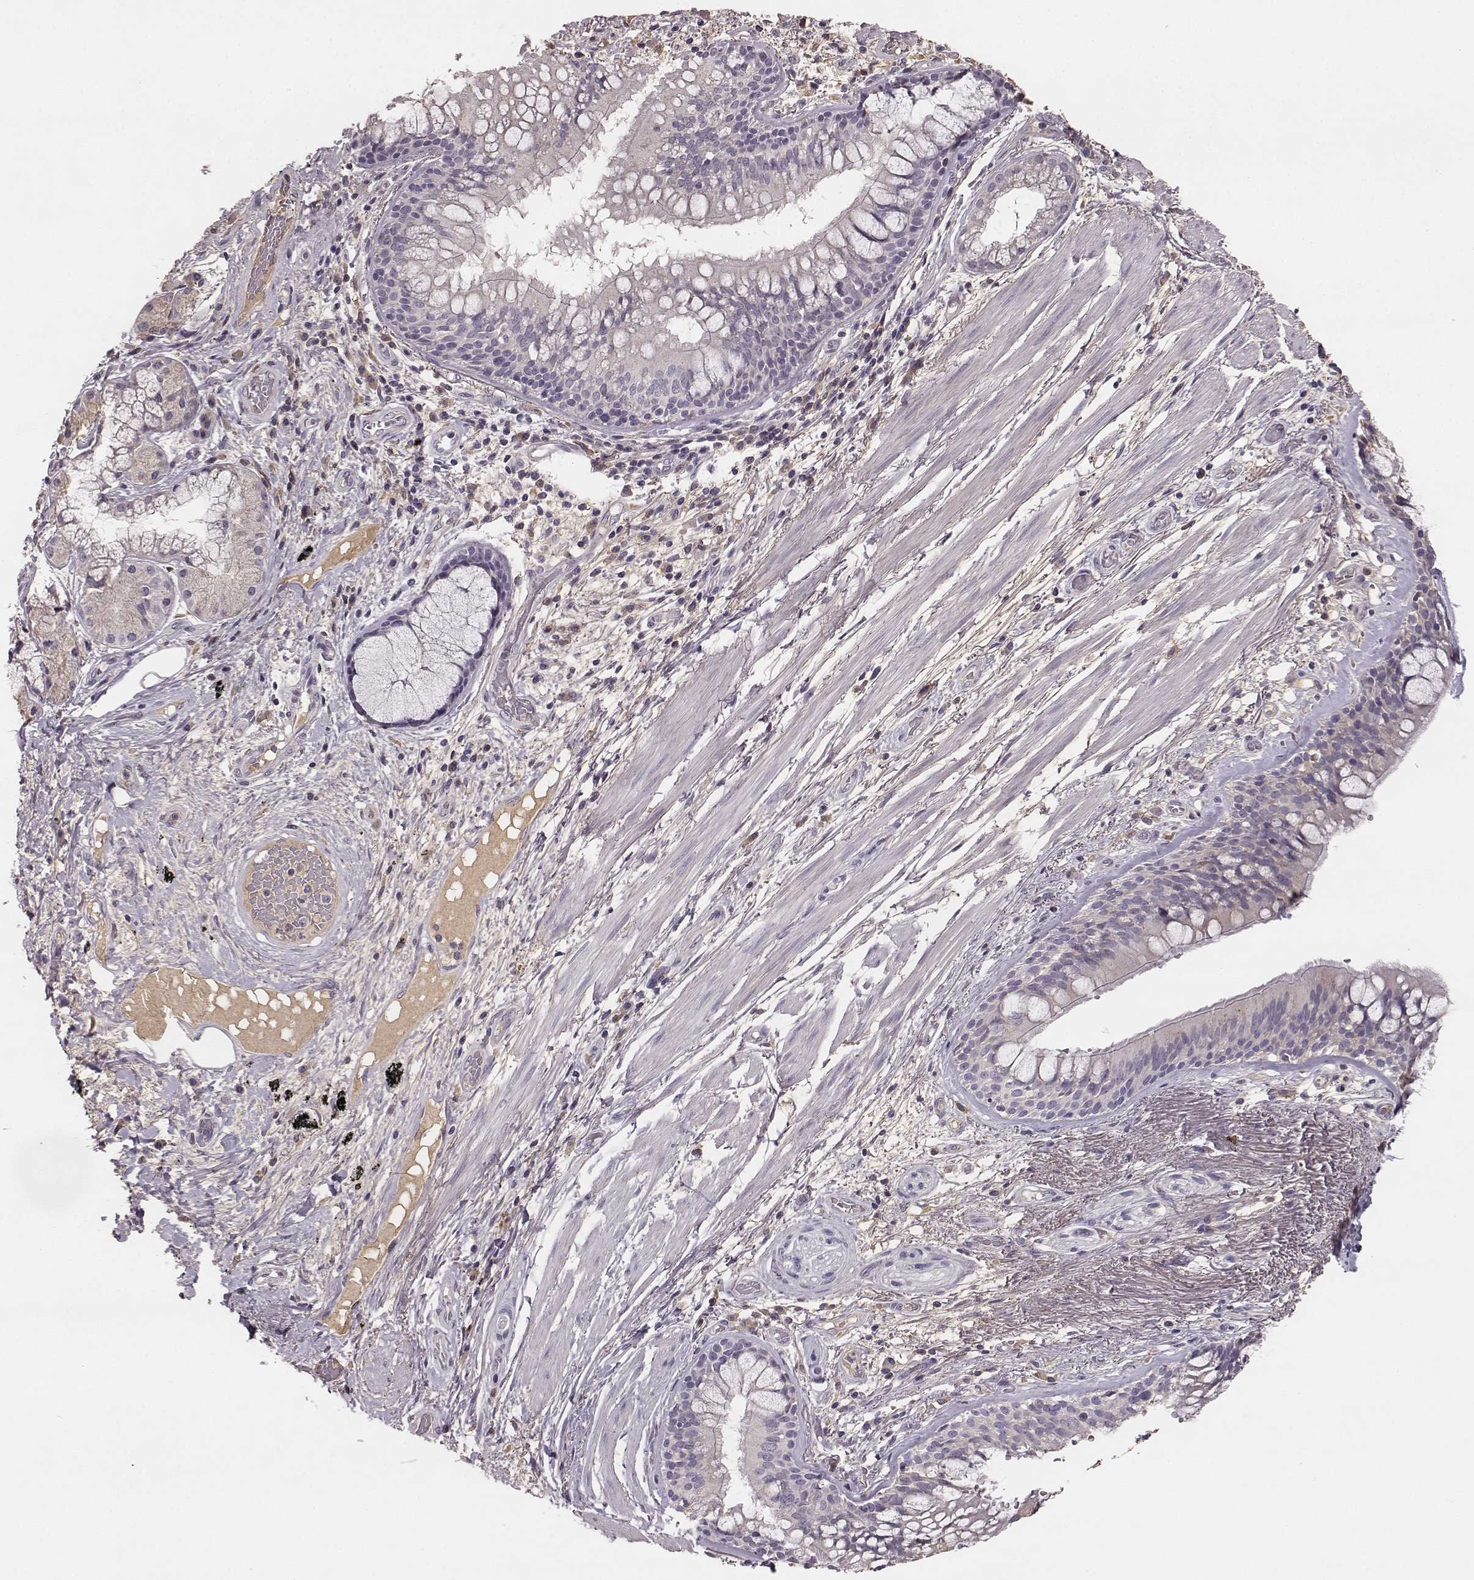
{"staining": {"intensity": "negative", "quantity": "none", "location": "none"}, "tissue": "bronchus", "cell_type": "Respiratory epithelial cells", "image_type": "normal", "snomed": [{"axis": "morphology", "description": "Normal tissue, NOS"}, {"axis": "topography", "description": "Bronchus"}, {"axis": "topography", "description": "Lung"}], "caption": "Immunohistochemistry image of normal bronchus stained for a protein (brown), which reveals no expression in respiratory epithelial cells. (Stains: DAB (3,3'-diaminobenzidine) IHC with hematoxylin counter stain, Microscopy: brightfield microscopy at high magnification).", "gene": "YJEFN3", "patient": {"sex": "female", "age": 57}}